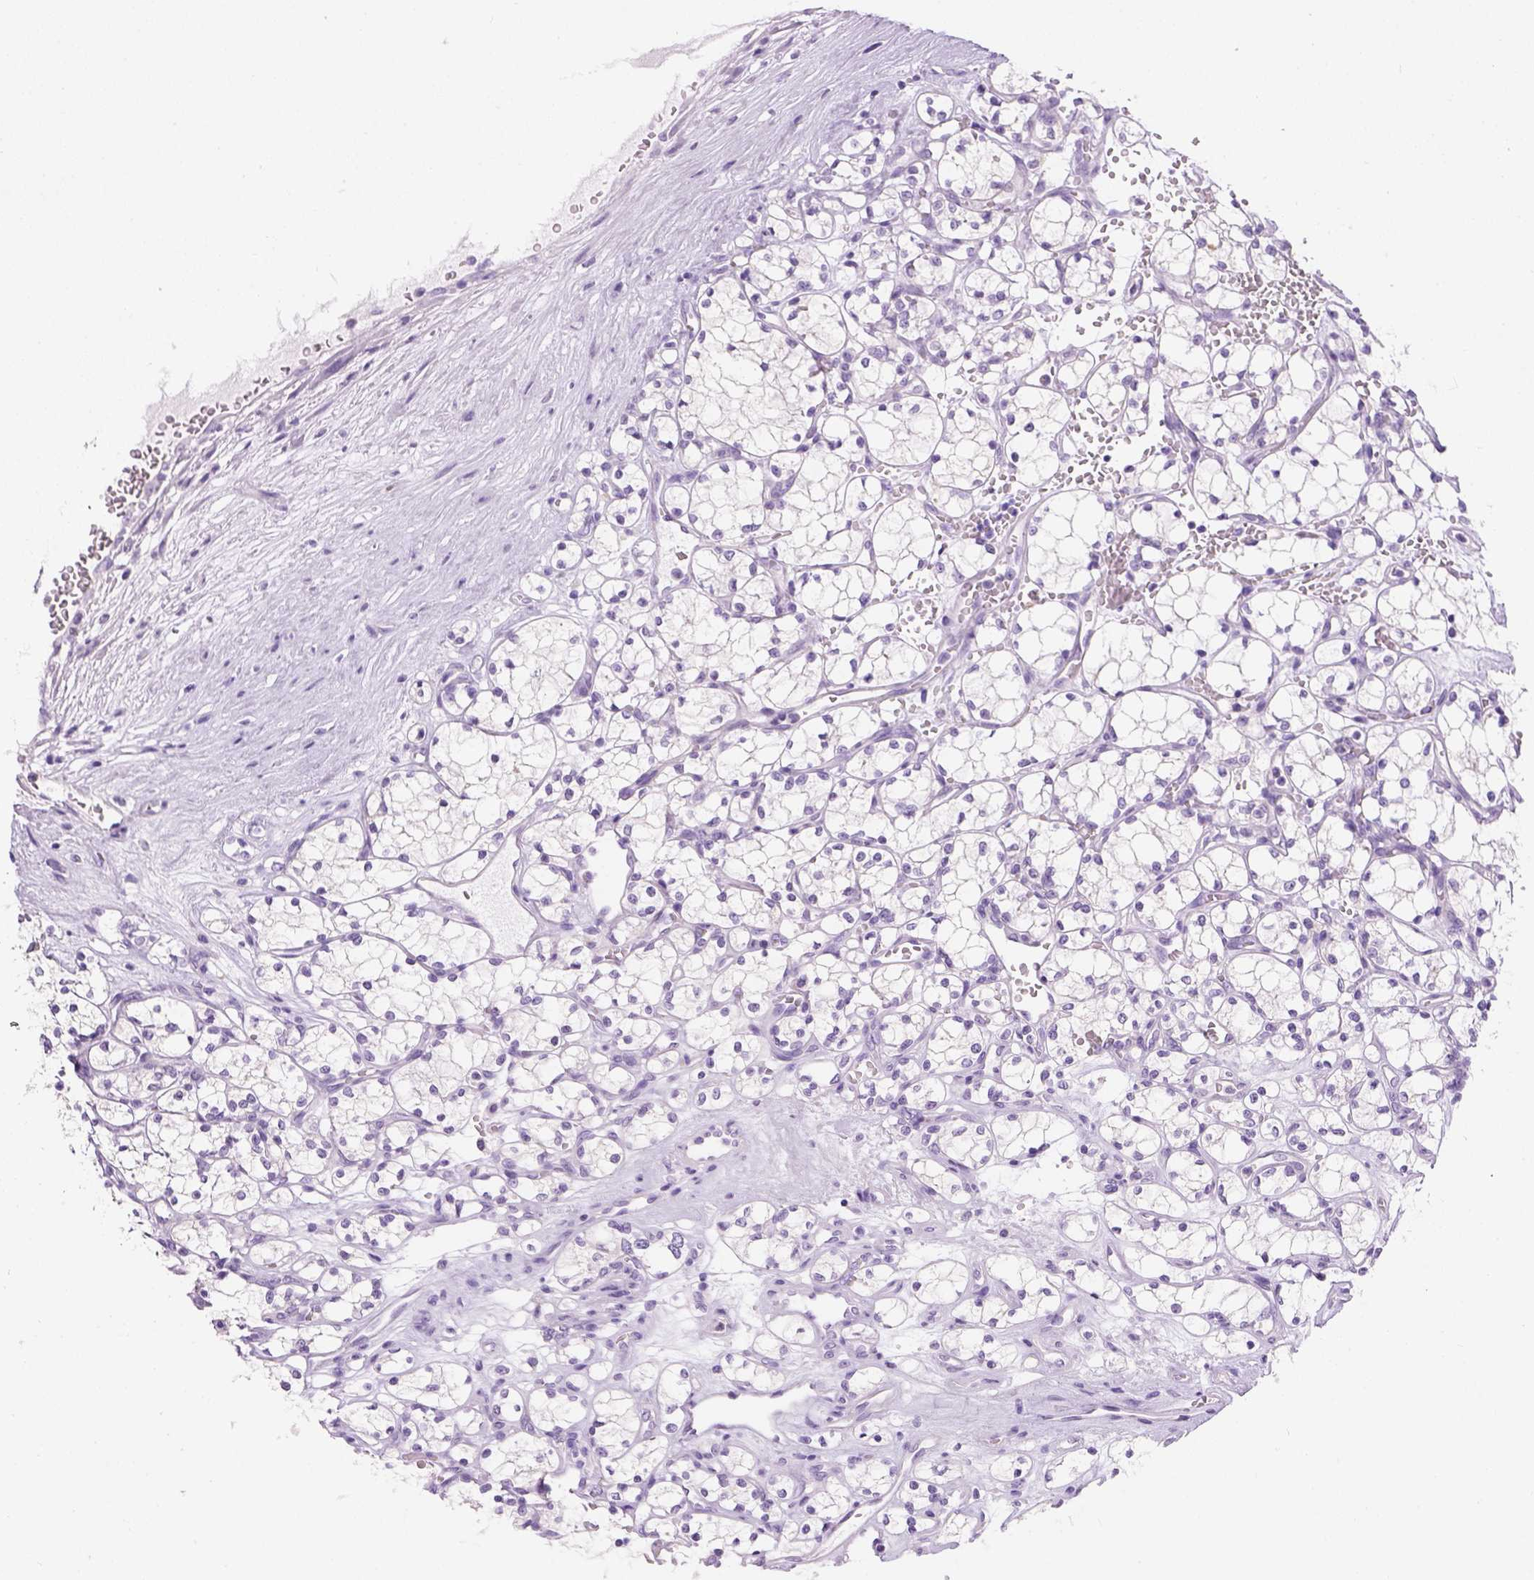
{"staining": {"intensity": "negative", "quantity": "none", "location": "none"}, "tissue": "renal cancer", "cell_type": "Tumor cells", "image_type": "cancer", "snomed": [{"axis": "morphology", "description": "Adenocarcinoma, NOS"}, {"axis": "topography", "description": "Kidney"}], "caption": "A histopathology image of human renal cancer (adenocarcinoma) is negative for staining in tumor cells.", "gene": "TMEM38A", "patient": {"sex": "female", "age": 69}}